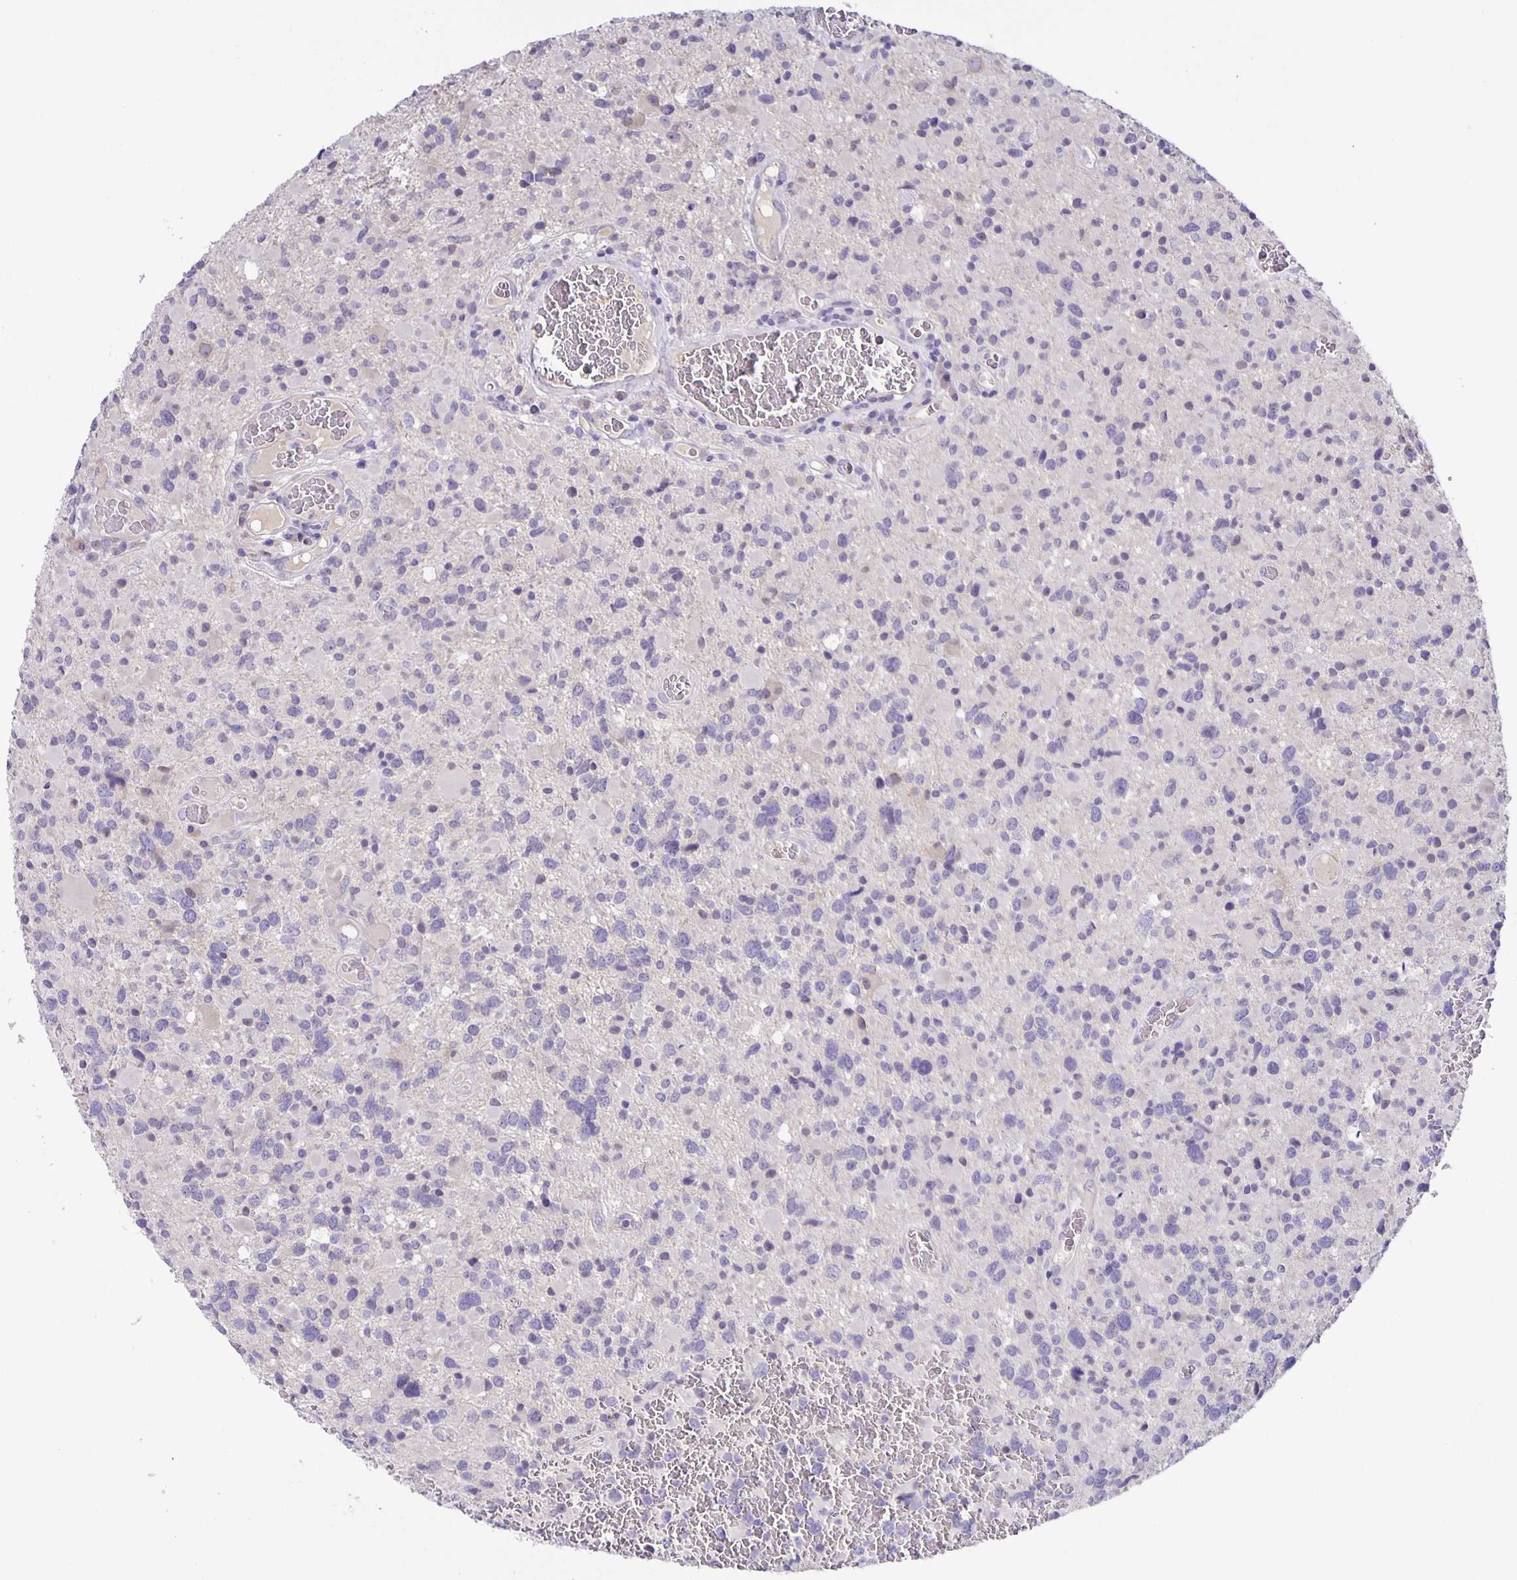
{"staining": {"intensity": "negative", "quantity": "none", "location": "none"}, "tissue": "glioma", "cell_type": "Tumor cells", "image_type": "cancer", "snomed": [{"axis": "morphology", "description": "Glioma, malignant, High grade"}, {"axis": "topography", "description": "Brain"}], "caption": "Tumor cells show no significant expression in glioma. The staining is performed using DAB (3,3'-diaminobenzidine) brown chromogen with nuclei counter-stained in using hematoxylin.", "gene": "PTPN3", "patient": {"sex": "female", "age": 40}}